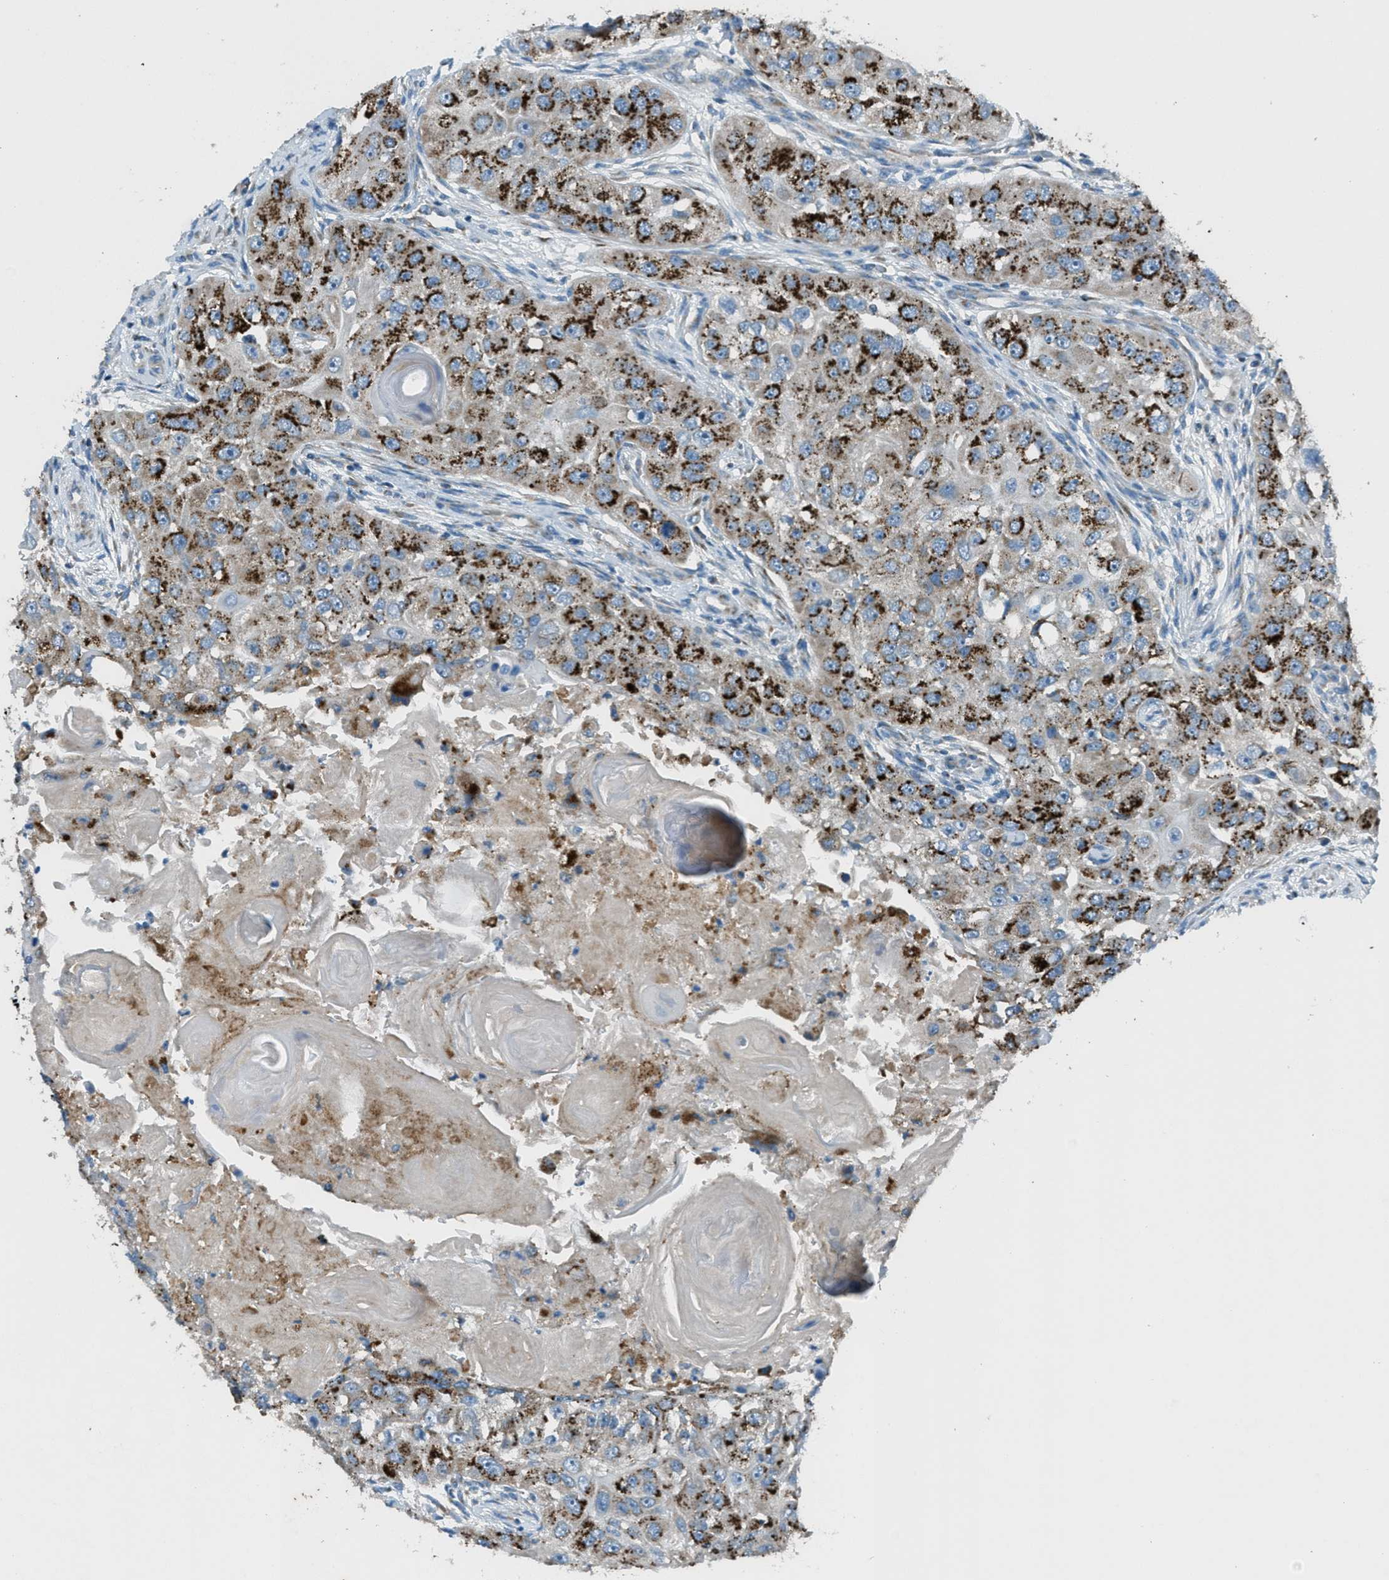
{"staining": {"intensity": "strong", "quantity": ">75%", "location": "cytoplasmic/membranous"}, "tissue": "head and neck cancer", "cell_type": "Tumor cells", "image_type": "cancer", "snomed": [{"axis": "morphology", "description": "Normal tissue, NOS"}, {"axis": "morphology", "description": "Squamous cell carcinoma, NOS"}, {"axis": "topography", "description": "Skeletal muscle"}, {"axis": "topography", "description": "Head-Neck"}], "caption": "There is high levels of strong cytoplasmic/membranous staining in tumor cells of head and neck cancer (squamous cell carcinoma), as demonstrated by immunohistochemical staining (brown color).", "gene": "BCKDK", "patient": {"sex": "male", "age": 51}}